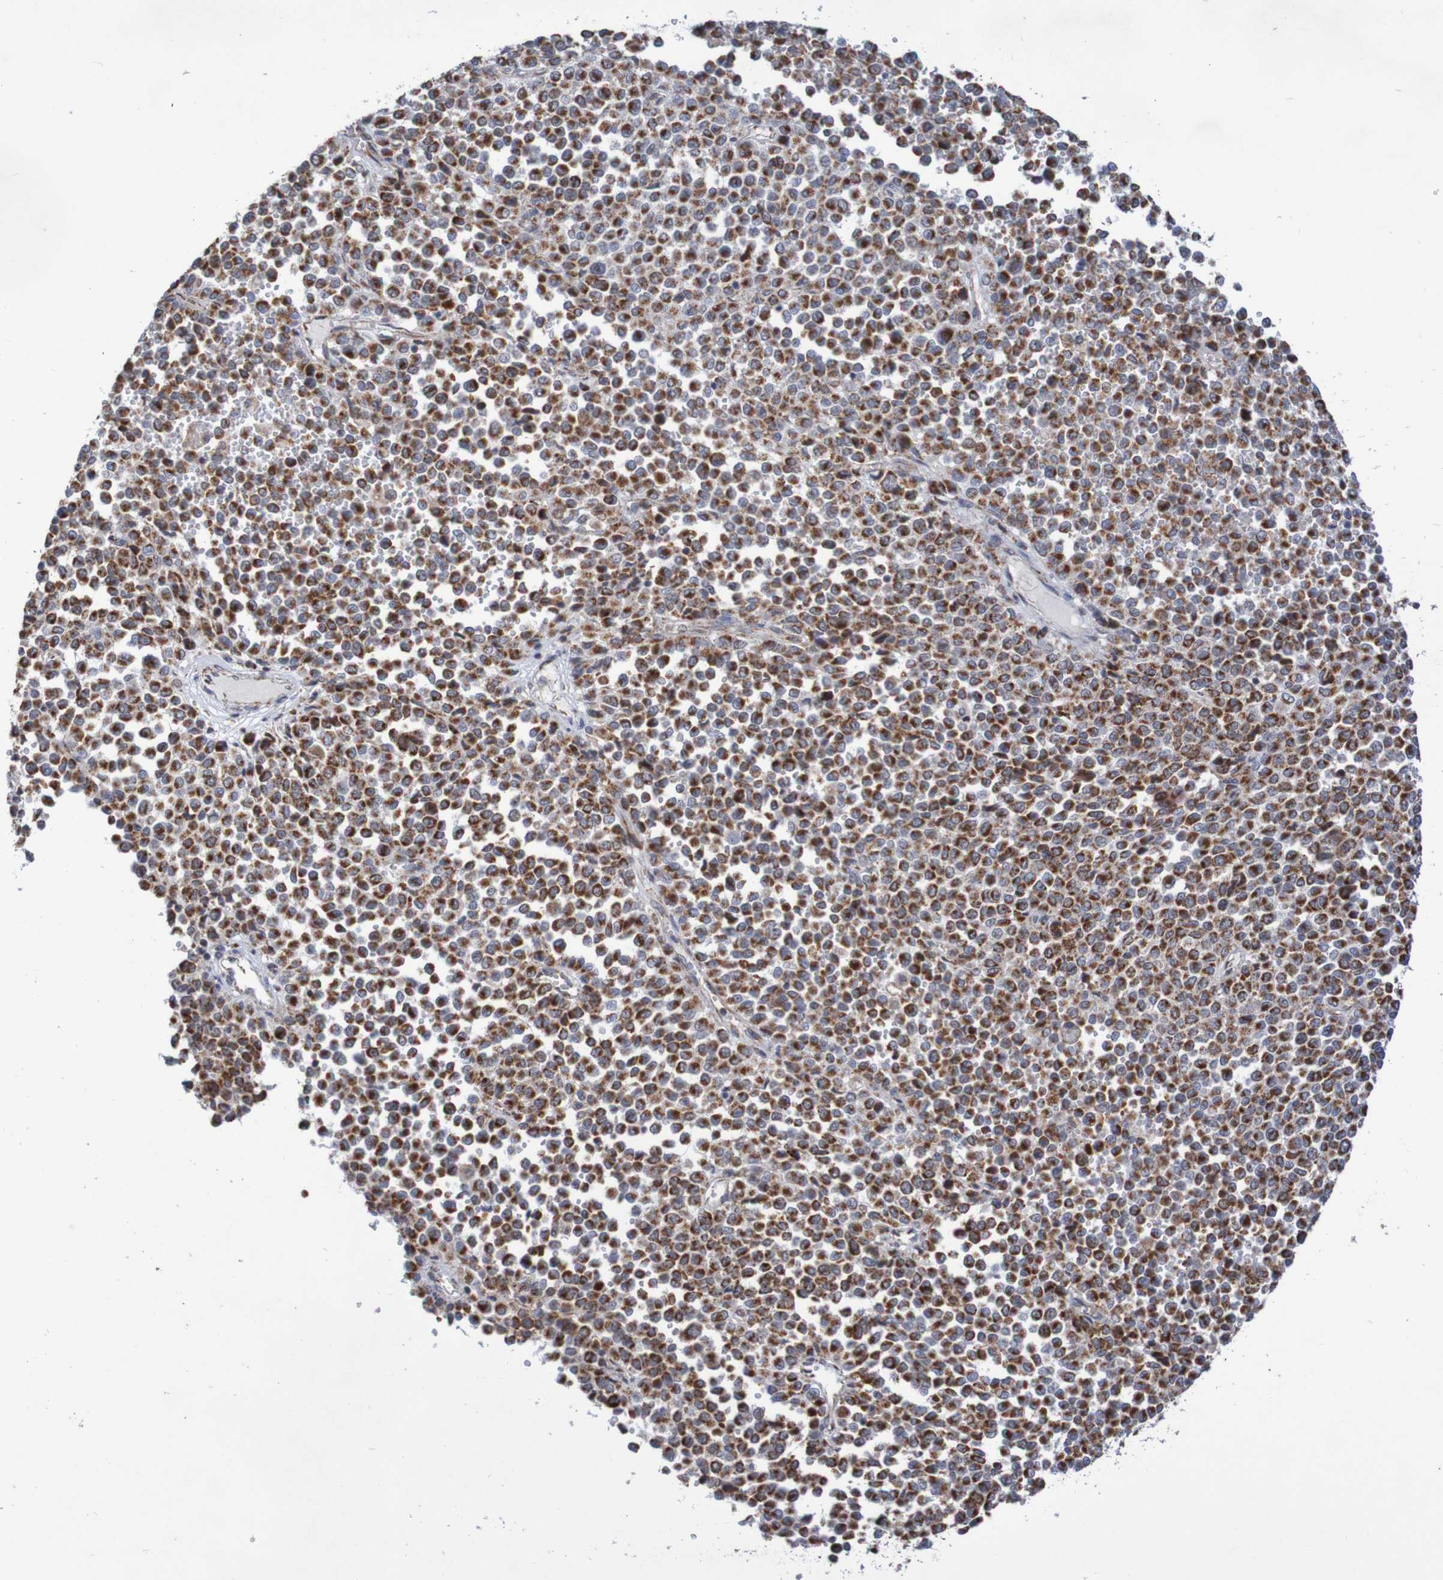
{"staining": {"intensity": "strong", "quantity": ">75%", "location": "cytoplasmic/membranous"}, "tissue": "melanoma", "cell_type": "Tumor cells", "image_type": "cancer", "snomed": [{"axis": "morphology", "description": "Malignant melanoma, Metastatic site"}, {"axis": "topography", "description": "Pancreas"}], "caption": "IHC (DAB (3,3'-diaminobenzidine)) staining of malignant melanoma (metastatic site) exhibits strong cytoplasmic/membranous protein staining in about >75% of tumor cells. The staining was performed using DAB to visualize the protein expression in brown, while the nuclei were stained in blue with hematoxylin (Magnification: 20x).", "gene": "DVL1", "patient": {"sex": "female", "age": 30}}